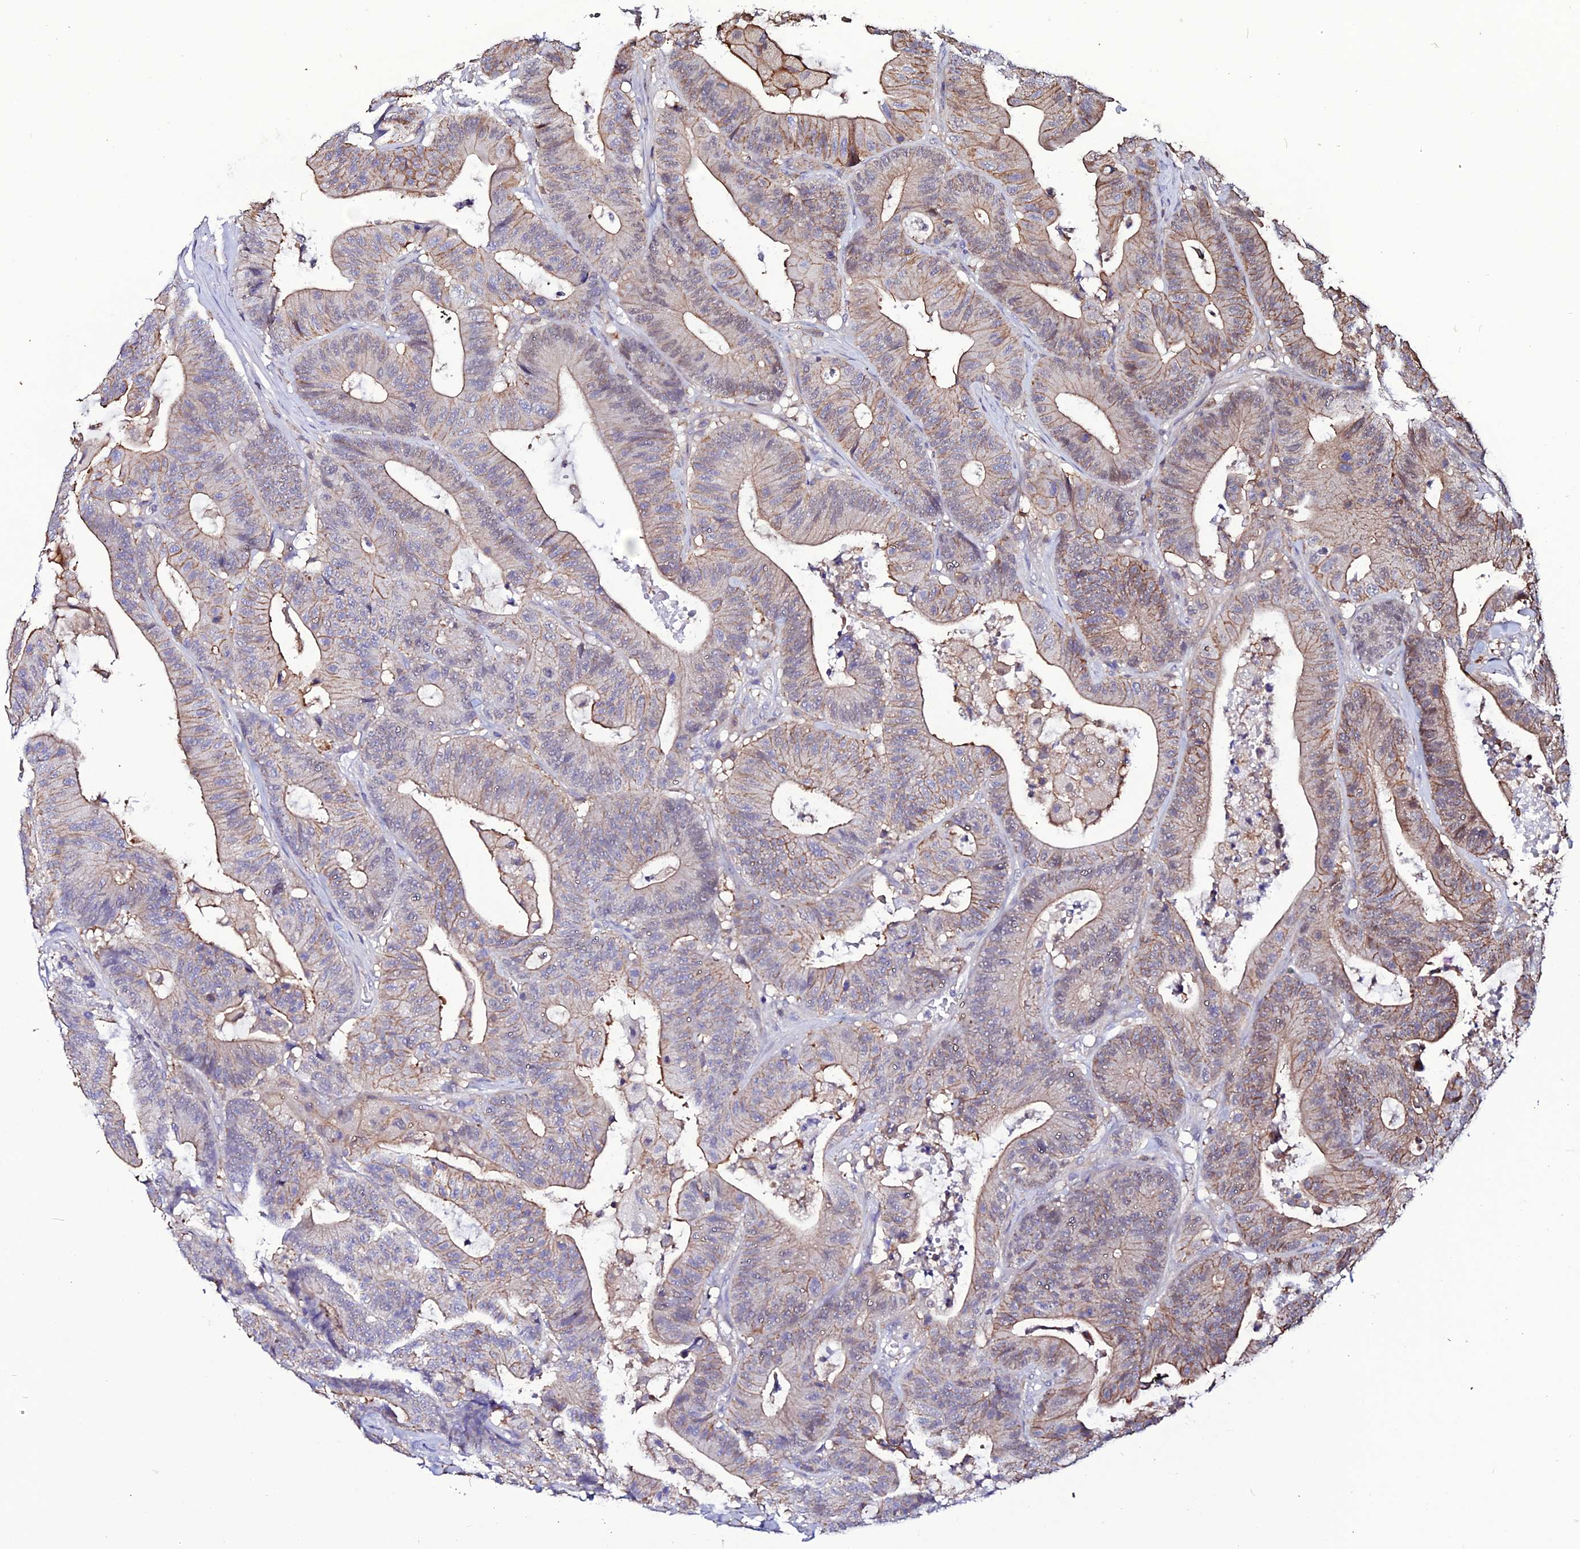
{"staining": {"intensity": "moderate", "quantity": "25%-75%", "location": "cytoplasmic/membranous"}, "tissue": "colorectal cancer", "cell_type": "Tumor cells", "image_type": "cancer", "snomed": [{"axis": "morphology", "description": "Adenocarcinoma, NOS"}, {"axis": "topography", "description": "Colon"}], "caption": "Moderate cytoplasmic/membranous expression is seen in about 25%-75% of tumor cells in colorectal cancer (adenocarcinoma). (DAB IHC with brightfield microscopy, high magnification).", "gene": "USP17L15", "patient": {"sex": "female", "age": 84}}